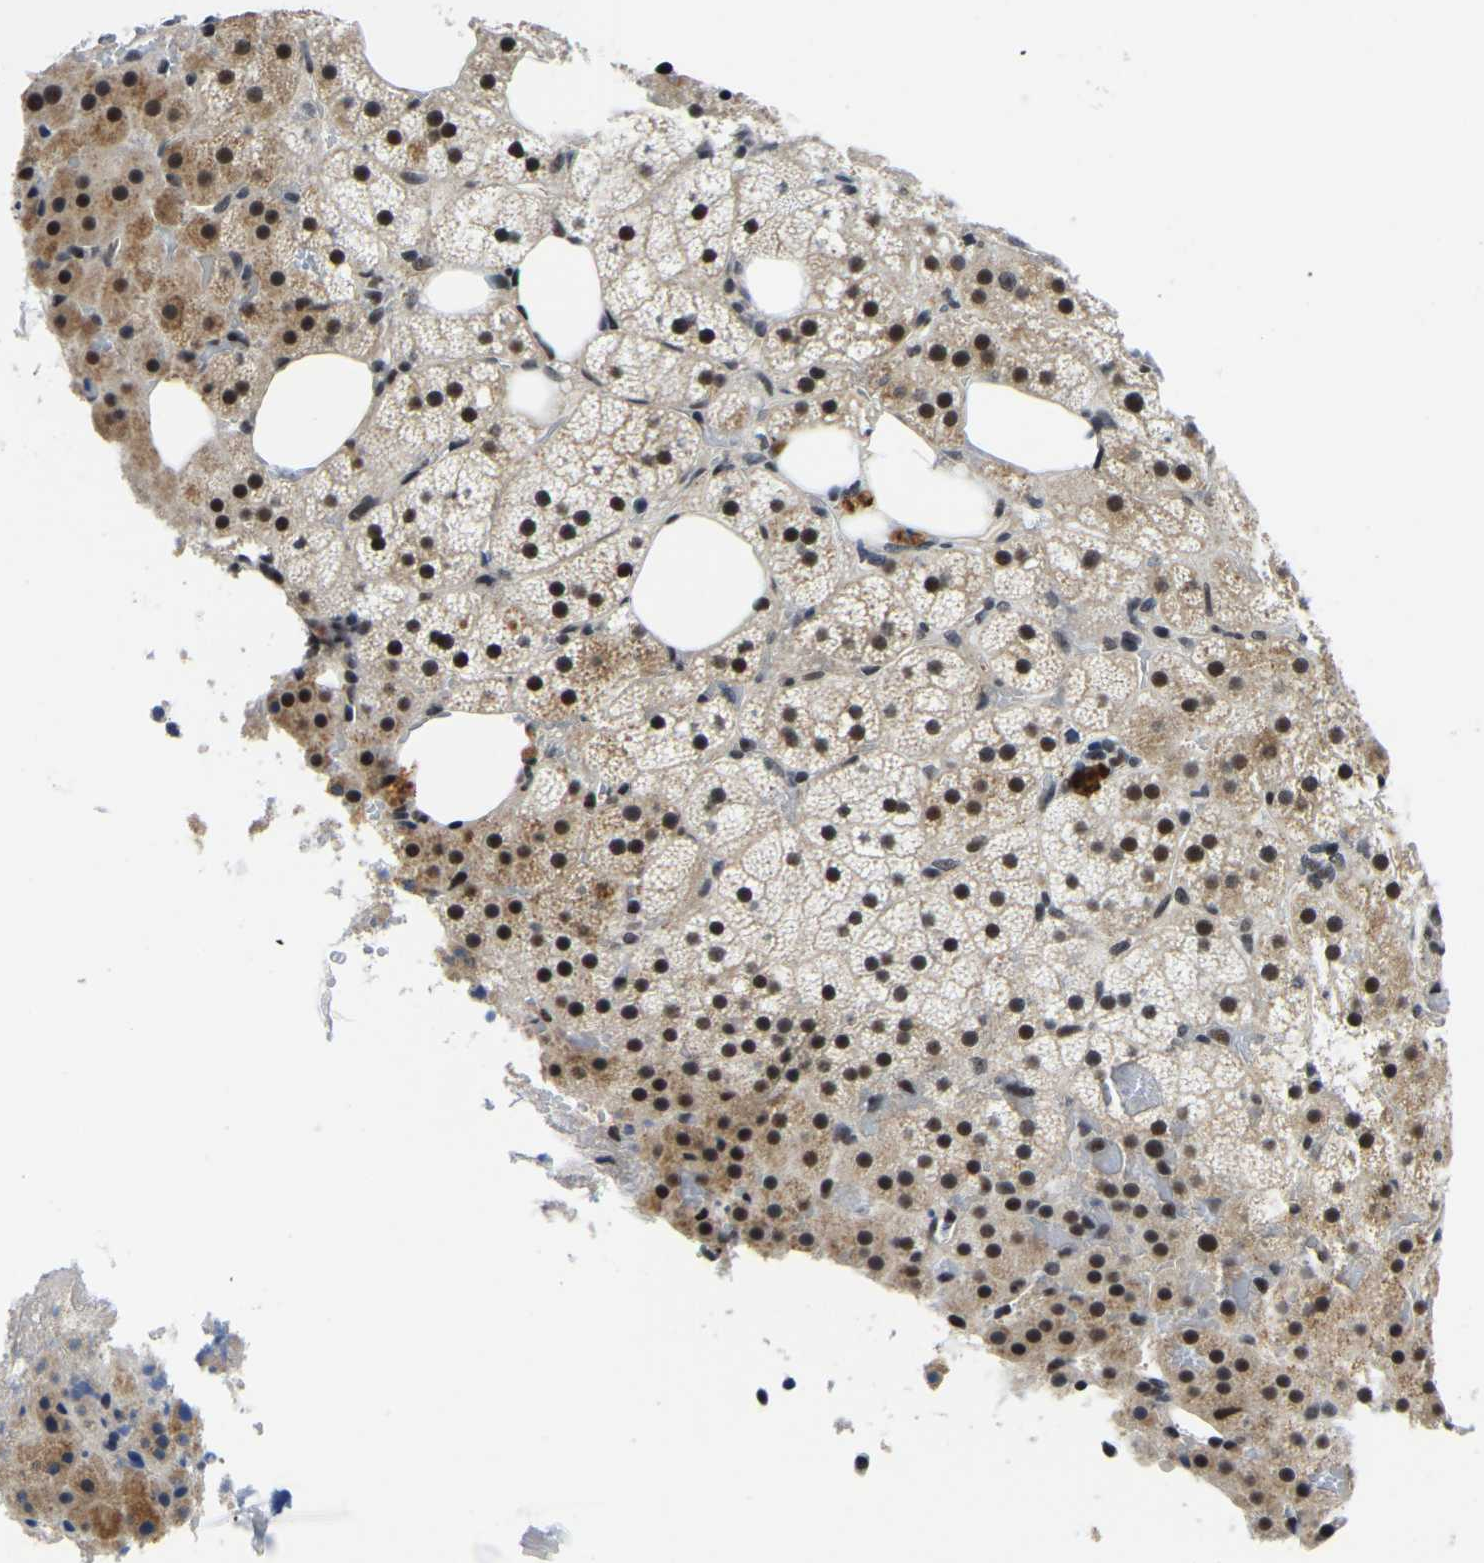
{"staining": {"intensity": "moderate", "quantity": "25%-75%", "location": "cytoplasmic/membranous,nuclear"}, "tissue": "adrenal gland", "cell_type": "Glandular cells", "image_type": "normal", "snomed": [{"axis": "morphology", "description": "Normal tissue, NOS"}, {"axis": "topography", "description": "Adrenal gland"}], "caption": "Glandular cells reveal medium levels of moderate cytoplasmic/membranous,nuclear staining in about 25%-75% of cells in benign adrenal gland.", "gene": "POLDIP3", "patient": {"sex": "female", "age": 59}}